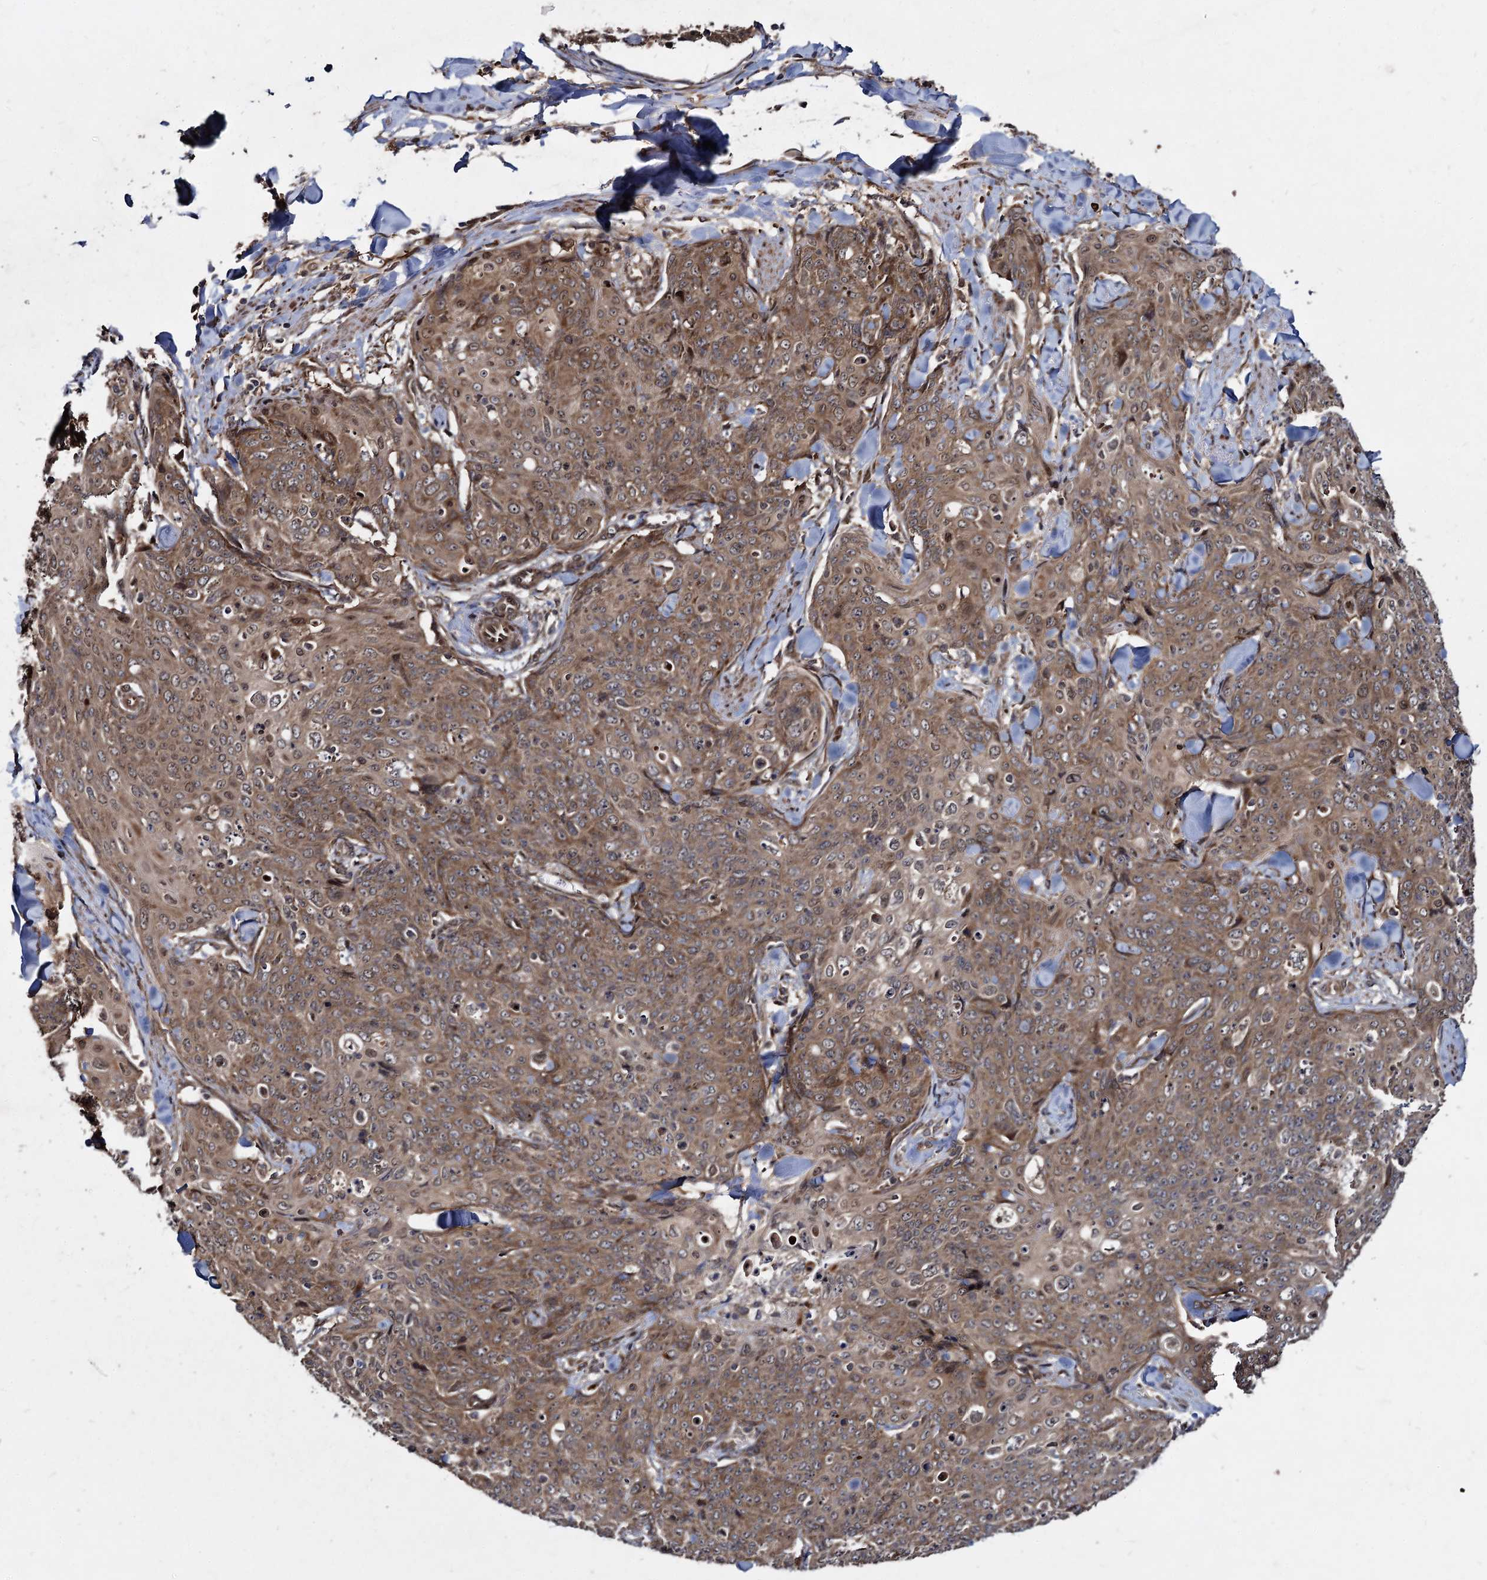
{"staining": {"intensity": "moderate", "quantity": ">75%", "location": "cytoplasmic/membranous"}, "tissue": "skin cancer", "cell_type": "Tumor cells", "image_type": "cancer", "snomed": [{"axis": "morphology", "description": "Squamous cell carcinoma, NOS"}, {"axis": "topography", "description": "Skin"}, {"axis": "topography", "description": "Vulva"}], "caption": "The histopathology image shows staining of squamous cell carcinoma (skin), revealing moderate cytoplasmic/membranous protein positivity (brown color) within tumor cells. (brown staining indicates protein expression, while blue staining denotes nuclei).", "gene": "DCP1B", "patient": {"sex": "female", "age": 85}}